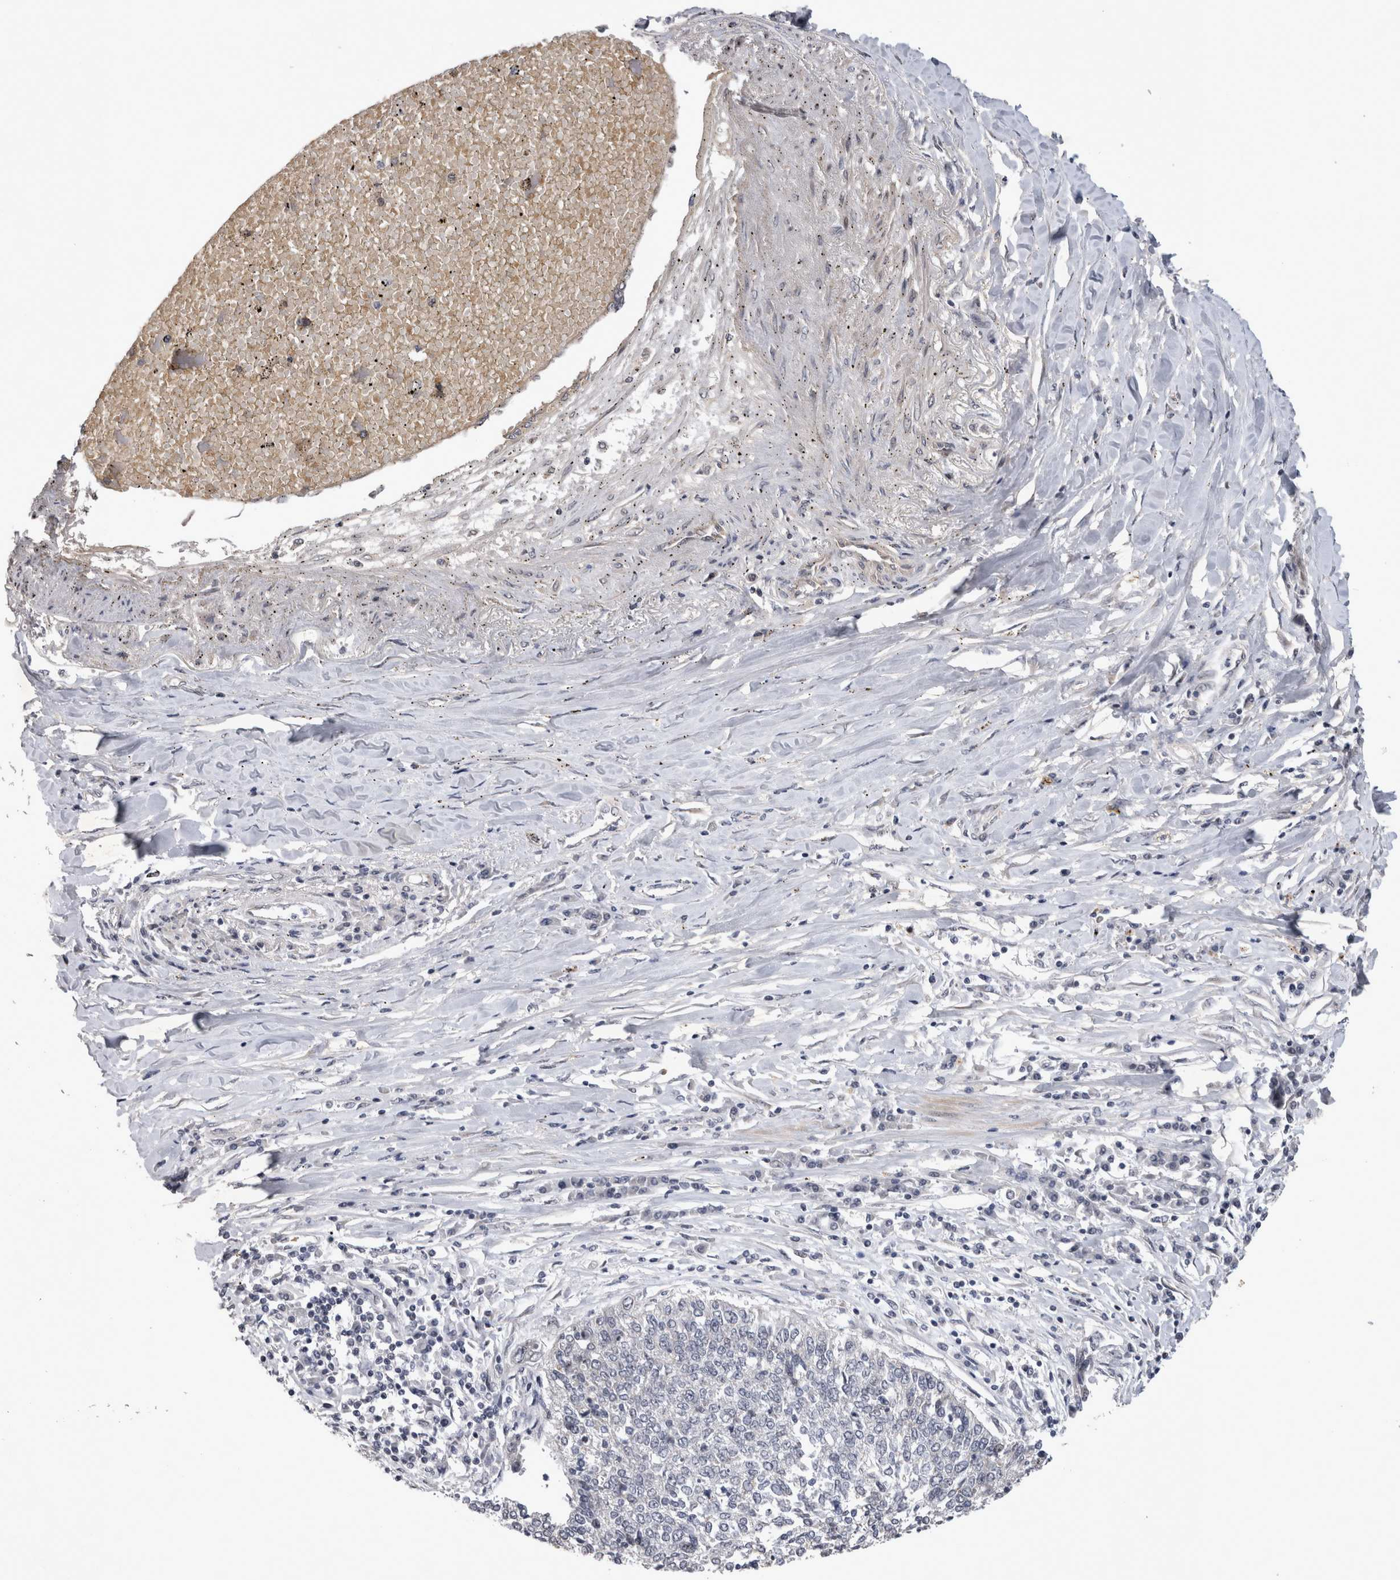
{"staining": {"intensity": "negative", "quantity": "none", "location": "none"}, "tissue": "lung cancer", "cell_type": "Tumor cells", "image_type": "cancer", "snomed": [{"axis": "morphology", "description": "Normal tissue, NOS"}, {"axis": "morphology", "description": "Squamous cell carcinoma, NOS"}, {"axis": "topography", "description": "Cartilage tissue"}, {"axis": "topography", "description": "Bronchus"}, {"axis": "topography", "description": "Lung"}, {"axis": "topography", "description": "Peripheral nerve tissue"}], "caption": "IHC of human lung cancer (squamous cell carcinoma) demonstrates no expression in tumor cells.", "gene": "IFI44", "patient": {"sex": "female", "age": 49}}